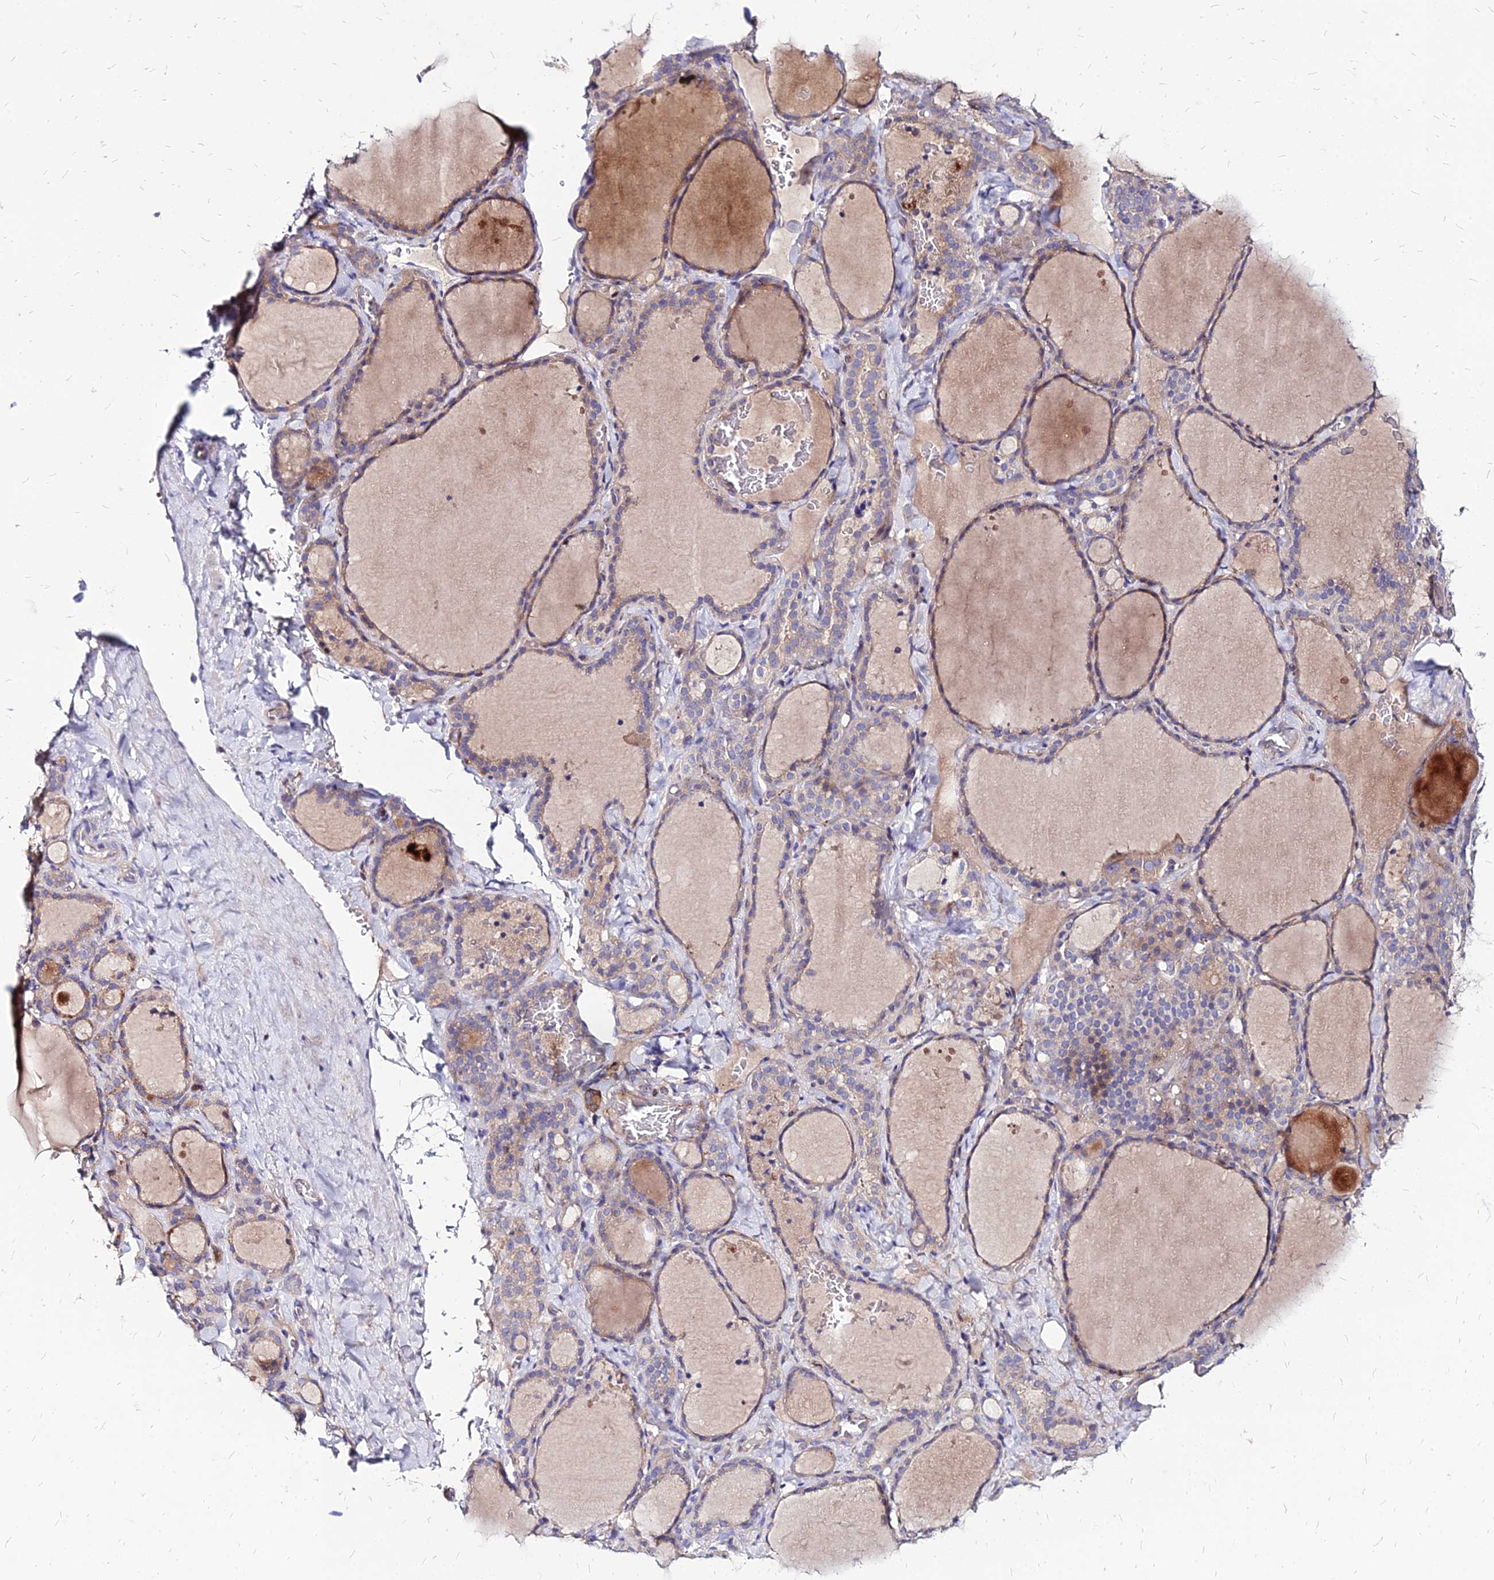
{"staining": {"intensity": "weak", "quantity": "25%-75%", "location": "cytoplasmic/membranous"}, "tissue": "thyroid gland", "cell_type": "Glandular cells", "image_type": "normal", "snomed": [{"axis": "morphology", "description": "Normal tissue, NOS"}, {"axis": "topography", "description": "Thyroid gland"}], "caption": "Immunohistochemical staining of benign thyroid gland displays weak cytoplasmic/membranous protein staining in about 25%-75% of glandular cells. Using DAB (brown) and hematoxylin (blue) stains, captured at high magnification using brightfield microscopy.", "gene": "COMMD10", "patient": {"sex": "female", "age": 22}}